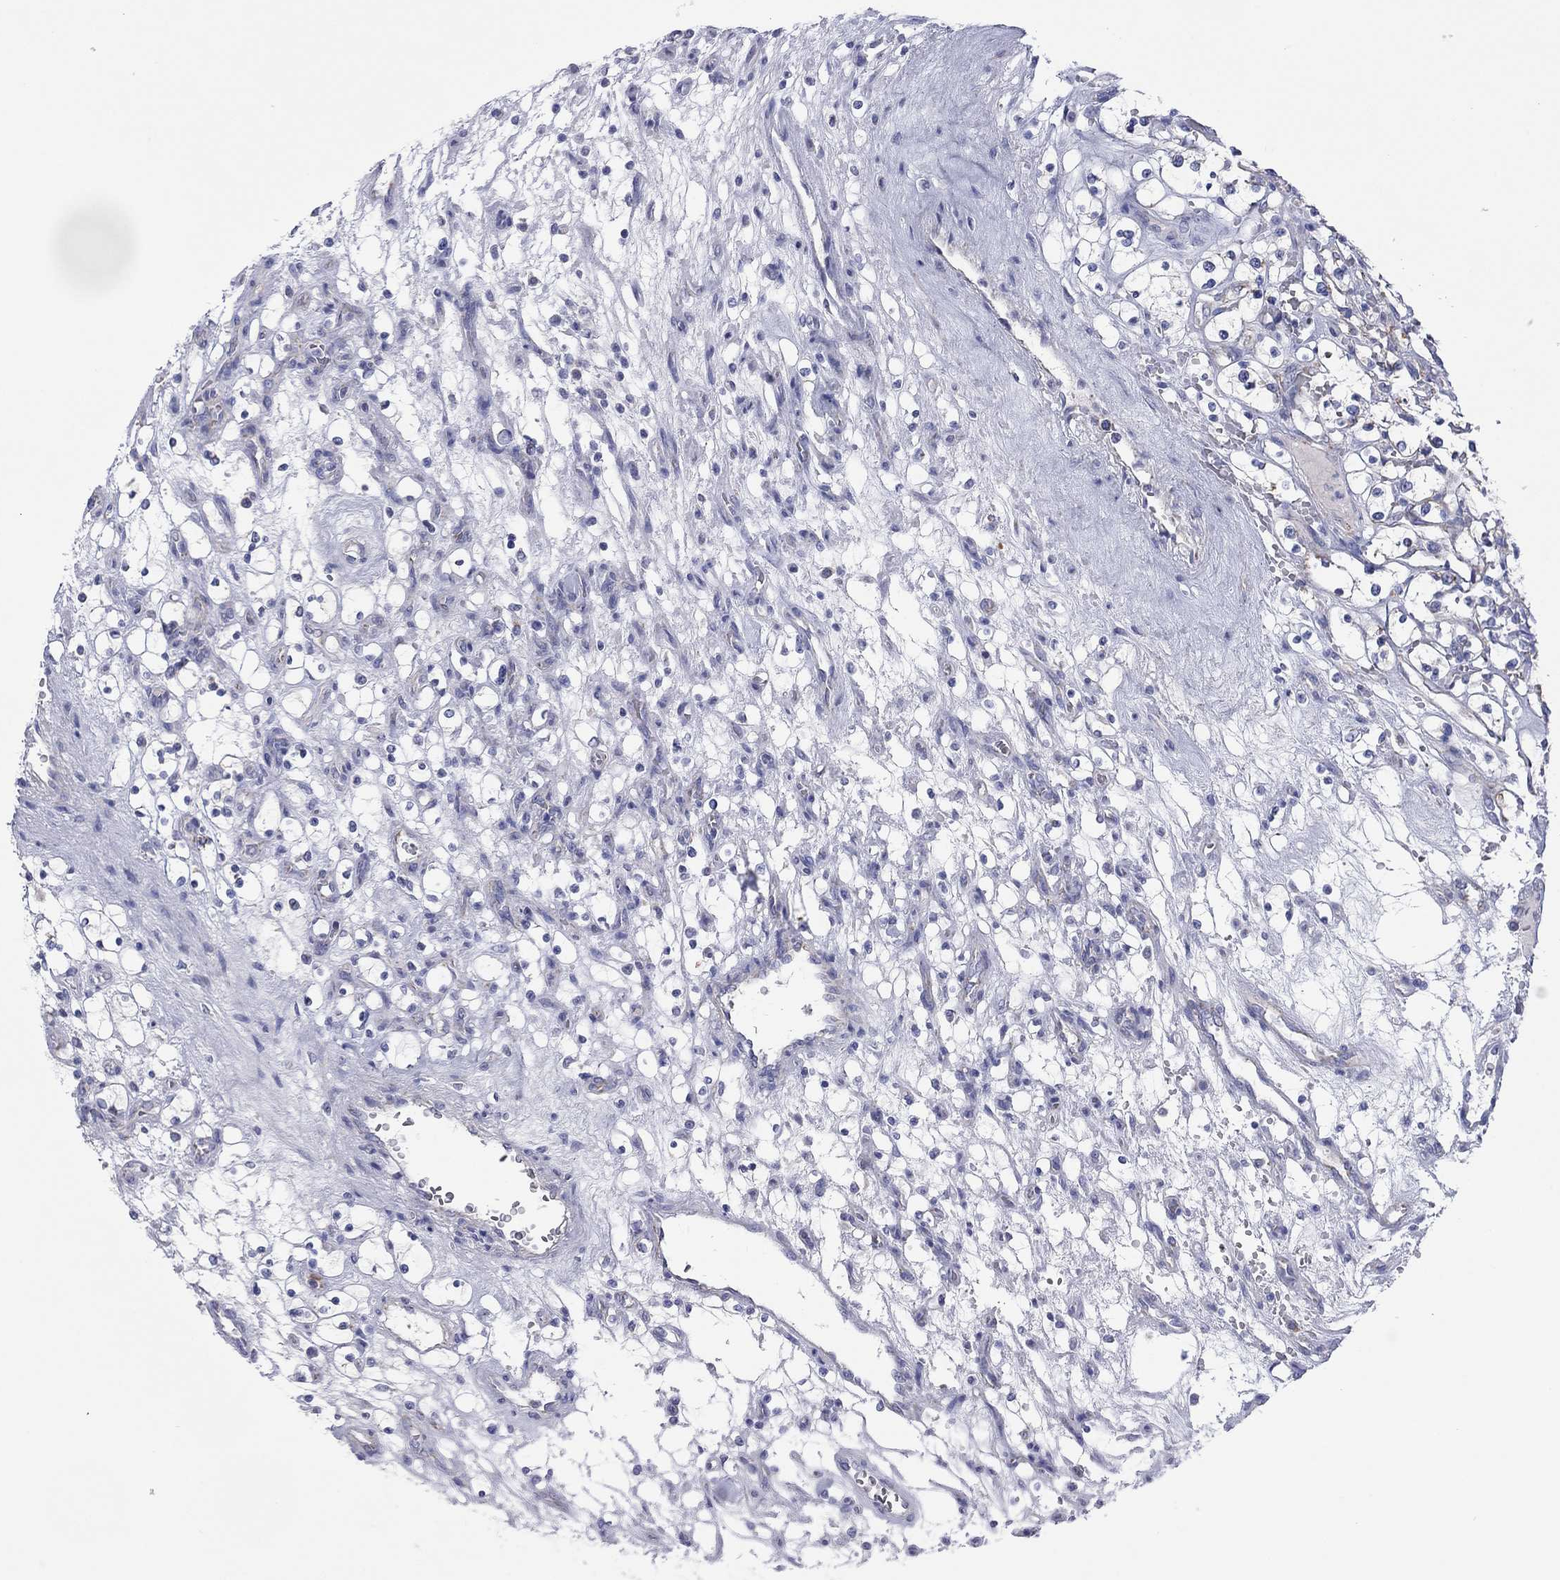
{"staining": {"intensity": "negative", "quantity": "none", "location": "none"}, "tissue": "renal cancer", "cell_type": "Tumor cells", "image_type": "cancer", "snomed": [{"axis": "morphology", "description": "Adenocarcinoma, NOS"}, {"axis": "topography", "description": "Kidney"}], "caption": "Human renal cancer (adenocarcinoma) stained for a protein using IHC exhibits no expression in tumor cells.", "gene": "MGST3", "patient": {"sex": "female", "age": 69}}